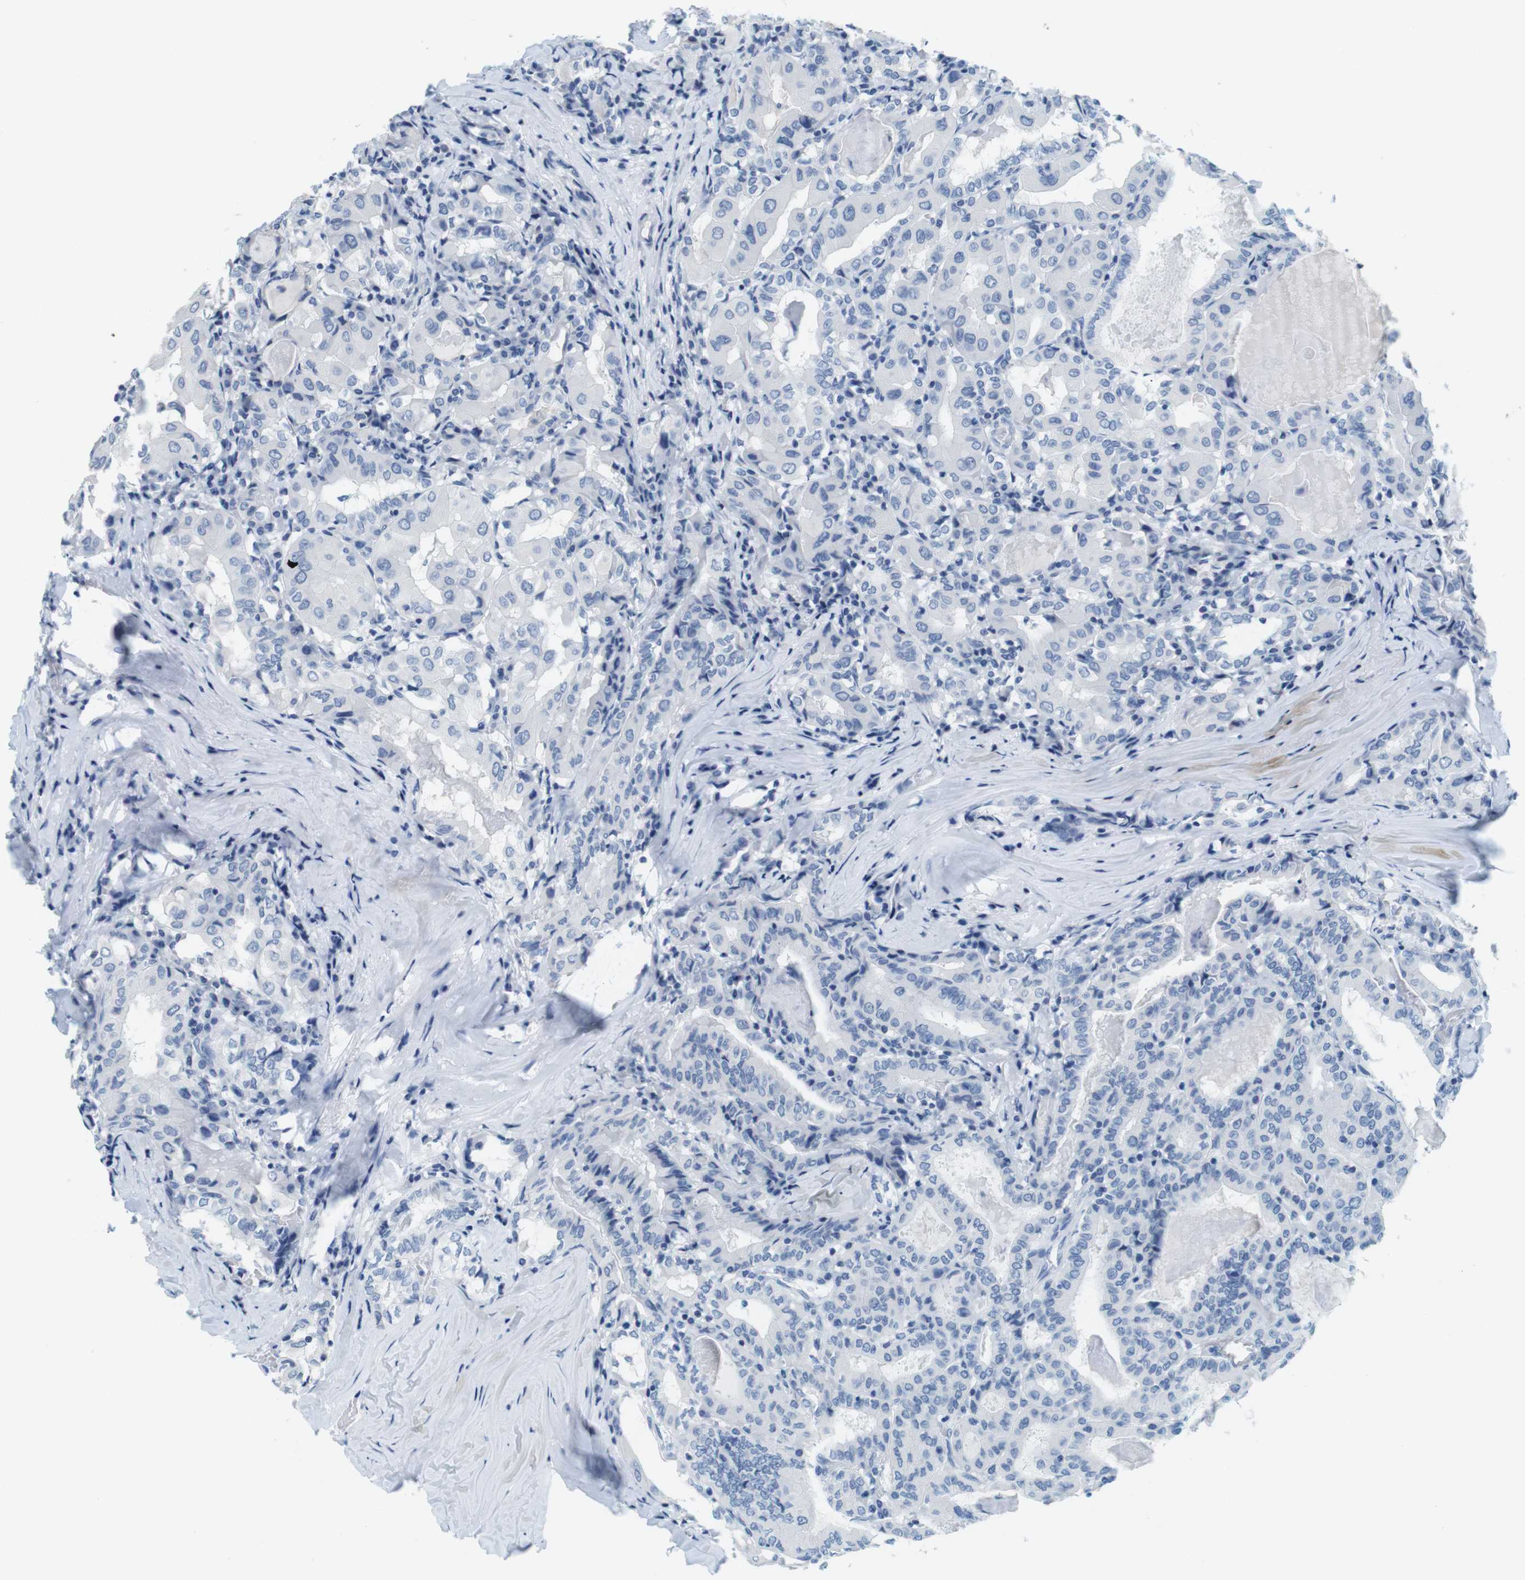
{"staining": {"intensity": "negative", "quantity": "none", "location": "none"}, "tissue": "thyroid cancer", "cell_type": "Tumor cells", "image_type": "cancer", "snomed": [{"axis": "morphology", "description": "Papillary adenocarcinoma, NOS"}, {"axis": "topography", "description": "Thyroid gland"}], "caption": "Tumor cells are negative for brown protein staining in thyroid cancer (papillary adenocarcinoma).", "gene": "CYP2C9", "patient": {"sex": "female", "age": 42}}